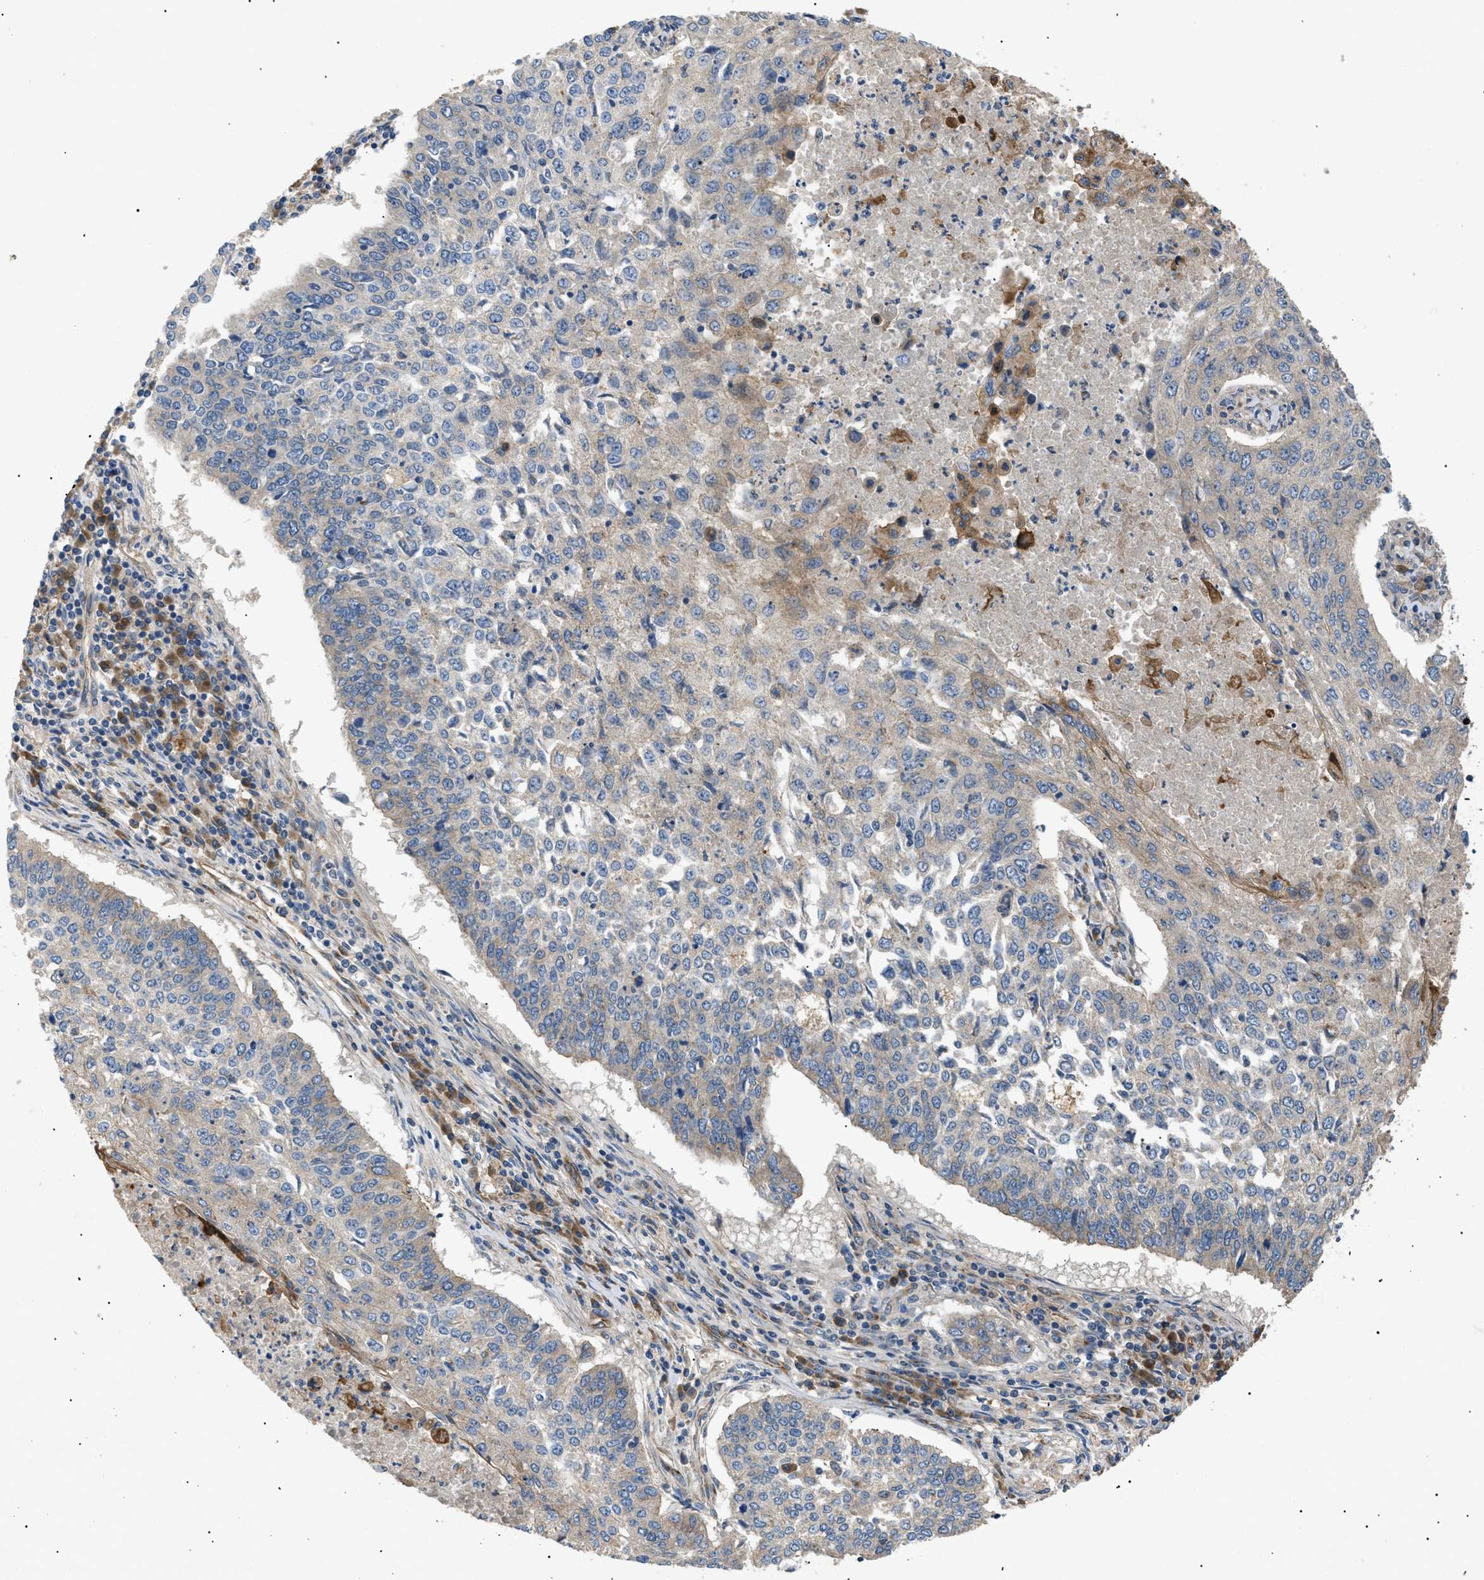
{"staining": {"intensity": "weak", "quantity": "<25%", "location": "cytoplasmic/membranous"}, "tissue": "lung cancer", "cell_type": "Tumor cells", "image_type": "cancer", "snomed": [{"axis": "morphology", "description": "Normal tissue, NOS"}, {"axis": "morphology", "description": "Squamous cell carcinoma, NOS"}, {"axis": "topography", "description": "Cartilage tissue"}, {"axis": "topography", "description": "Bronchus"}, {"axis": "topography", "description": "Lung"}], "caption": "This photomicrograph is of lung squamous cell carcinoma stained with immunohistochemistry to label a protein in brown with the nuclei are counter-stained blue. There is no staining in tumor cells. The staining is performed using DAB (3,3'-diaminobenzidine) brown chromogen with nuclei counter-stained in using hematoxylin.", "gene": "LYSMD3", "patient": {"sex": "female", "age": 49}}